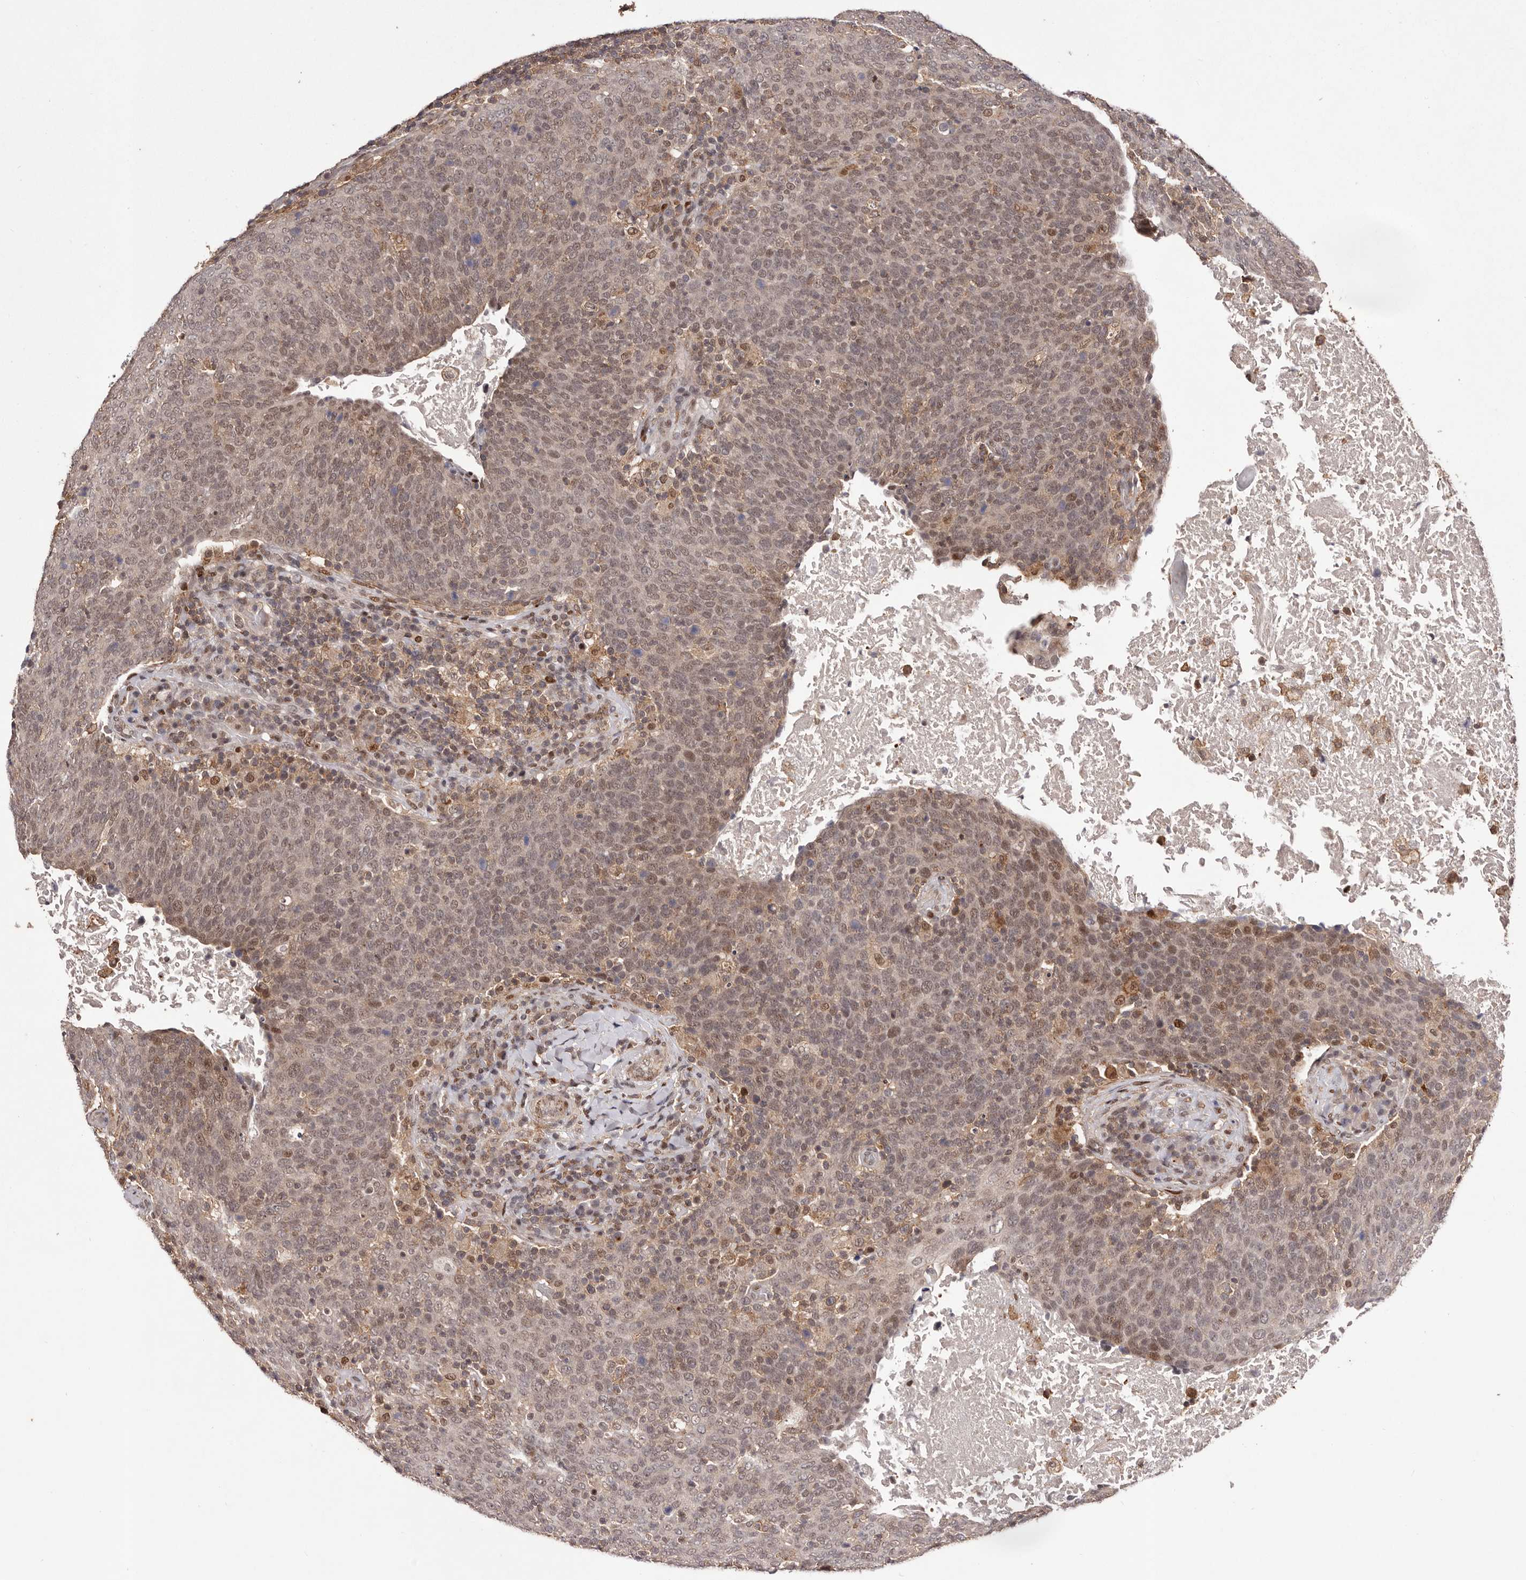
{"staining": {"intensity": "moderate", "quantity": ">75%", "location": "nuclear"}, "tissue": "head and neck cancer", "cell_type": "Tumor cells", "image_type": "cancer", "snomed": [{"axis": "morphology", "description": "Squamous cell carcinoma, NOS"}, {"axis": "morphology", "description": "Squamous cell carcinoma, metastatic, NOS"}, {"axis": "topography", "description": "Lymph node"}, {"axis": "topography", "description": "Head-Neck"}], "caption": "IHC of human squamous cell carcinoma (head and neck) reveals medium levels of moderate nuclear positivity in approximately >75% of tumor cells.", "gene": "FBXO5", "patient": {"sex": "male", "age": 62}}